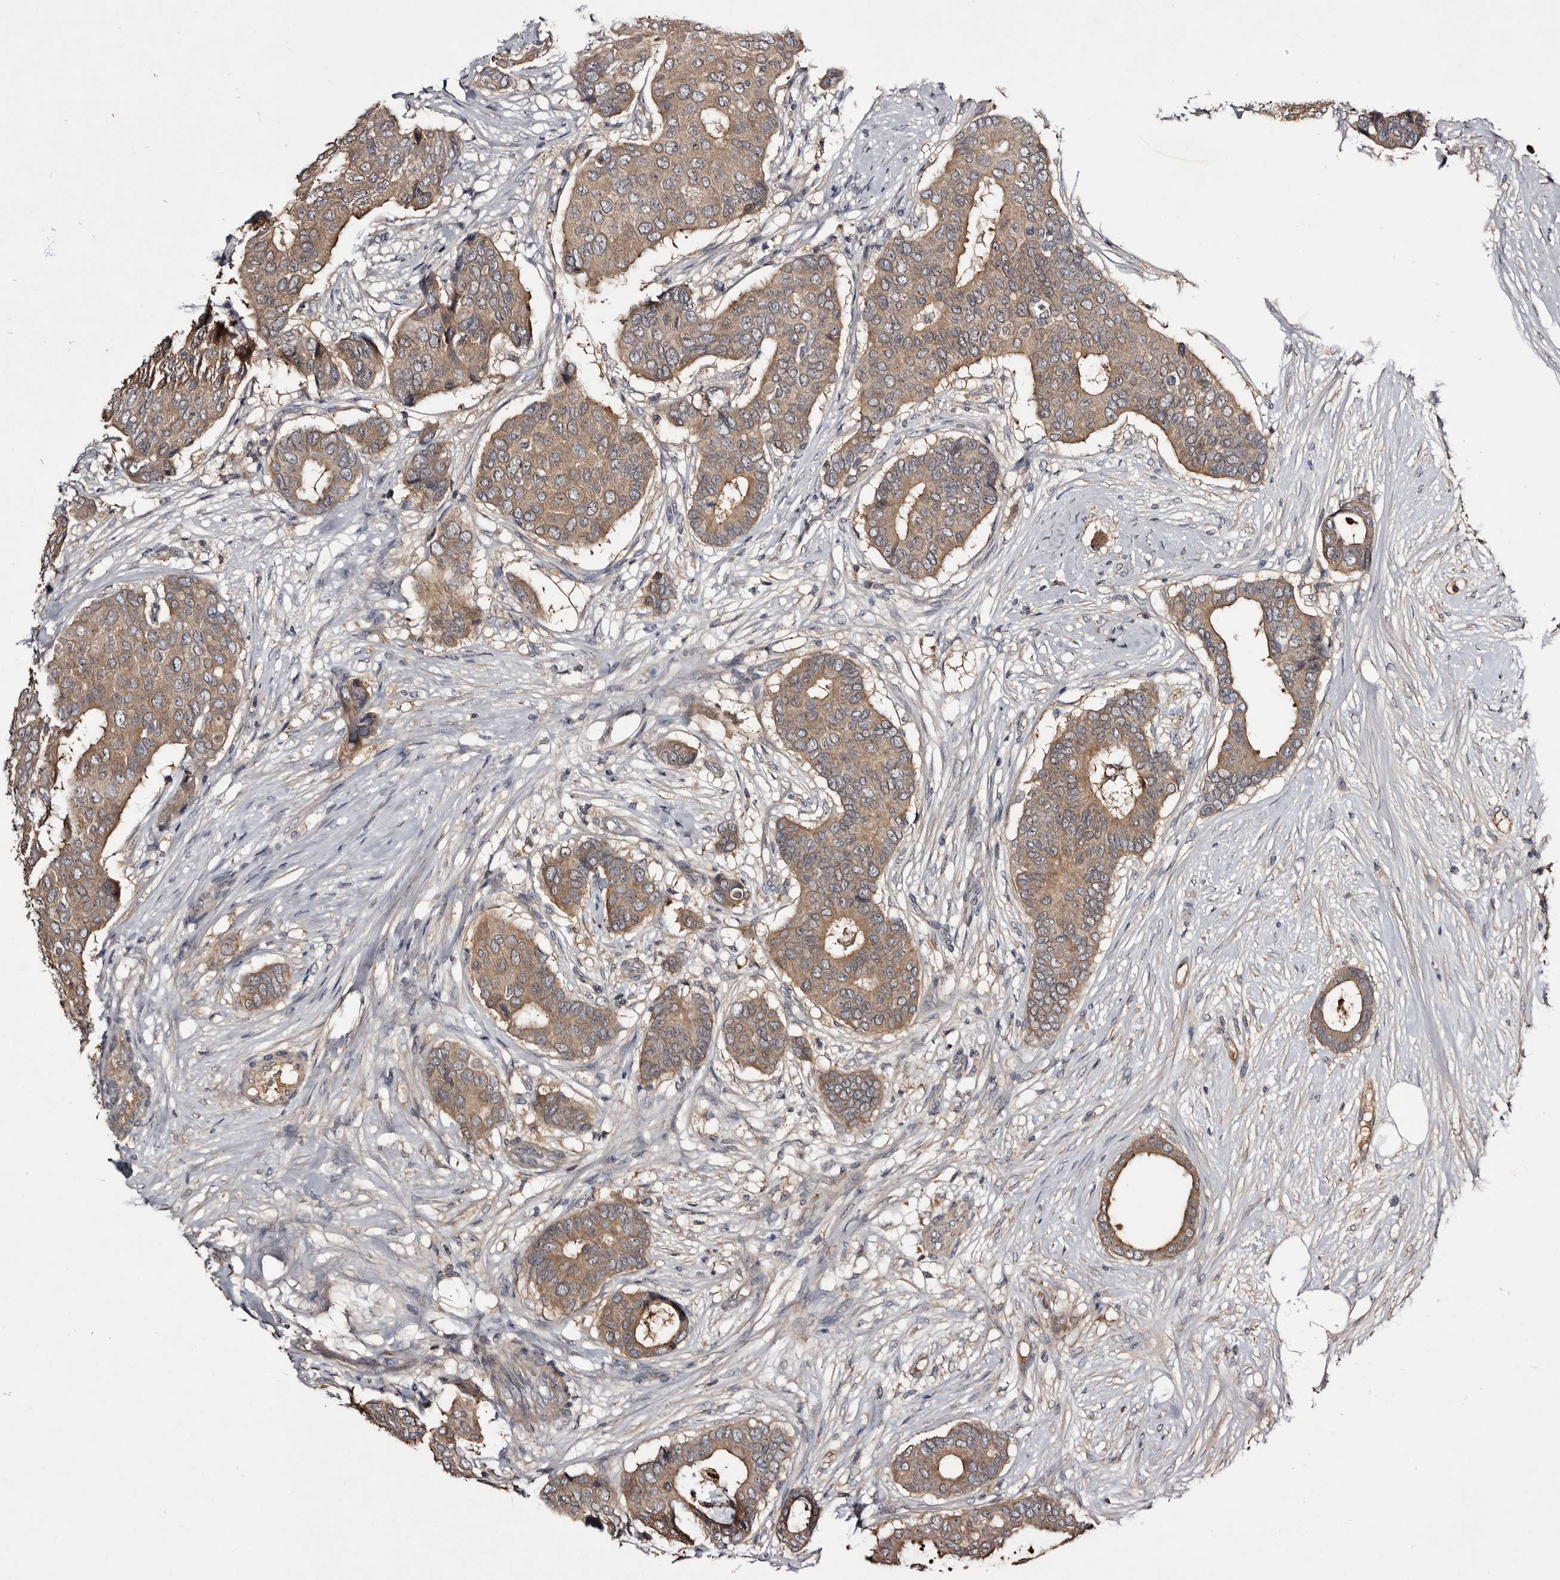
{"staining": {"intensity": "weak", "quantity": ">75%", "location": "cytoplasmic/membranous"}, "tissue": "breast cancer", "cell_type": "Tumor cells", "image_type": "cancer", "snomed": [{"axis": "morphology", "description": "Duct carcinoma"}, {"axis": "topography", "description": "Breast"}], "caption": "DAB (3,3'-diaminobenzidine) immunohistochemical staining of breast intraductal carcinoma exhibits weak cytoplasmic/membranous protein expression in approximately >75% of tumor cells.", "gene": "TTC39A", "patient": {"sex": "female", "age": 75}}